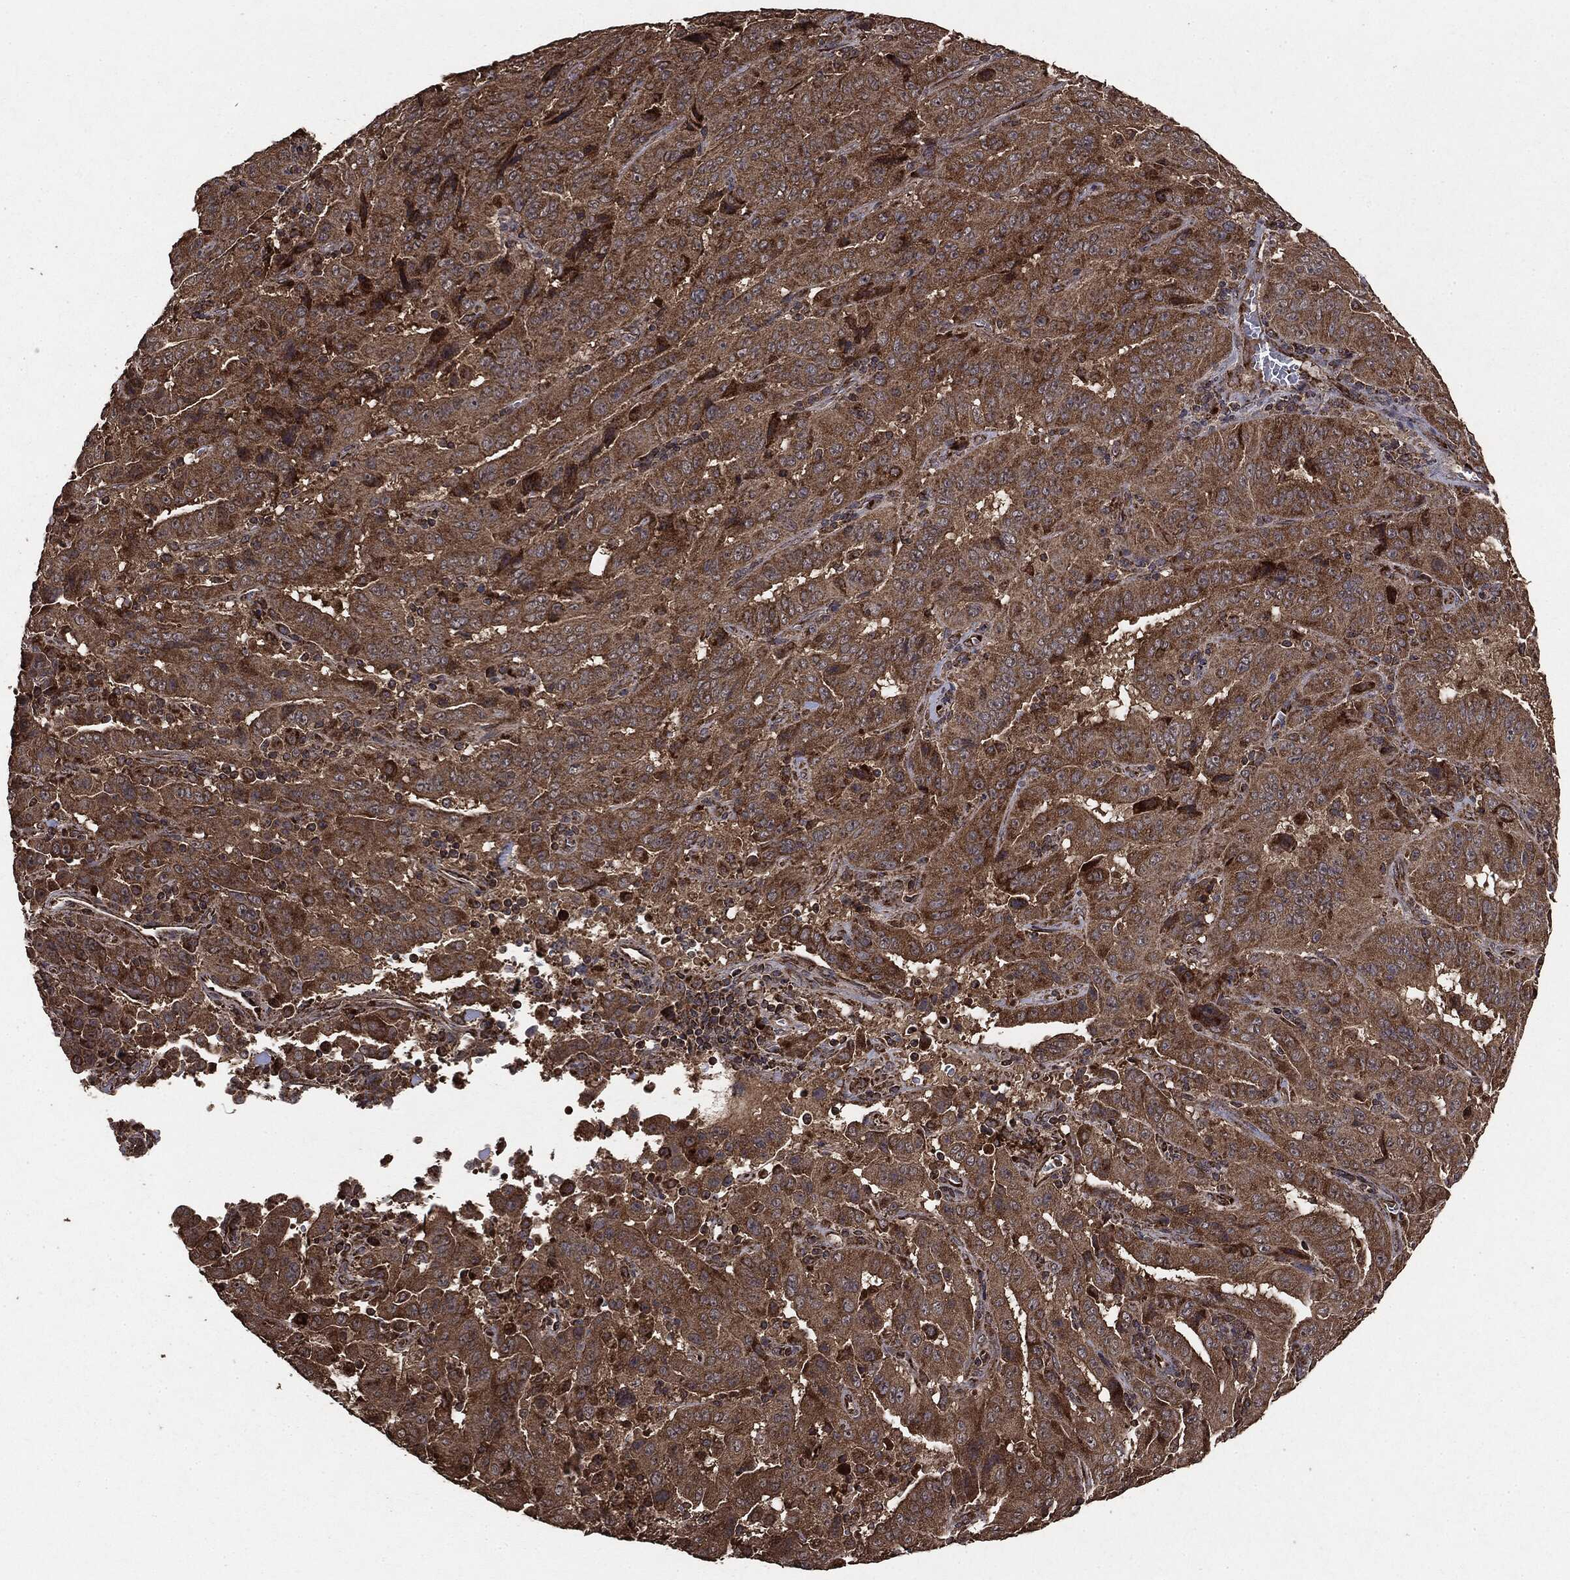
{"staining": {"intensity": "strong", "quantity": ">75%", "location": "cytoplasmic/membranous"}, "tissue": "pancreatic cancer", "cell_type": "Tumor cells", "image_type": "cancer", "snomed": [{"axis": "morphology", "description": "Adenocarcinoma, NOS"}, {"axis": "topography", "description": "Pancreas"}], "caption": "Immunohistochemical staining of human pancreatic adenocarcinoma reveals high levels of strong cytoplasmic/membranous protein staining in approximately >75% of tumor cells.", "gene": "MTOR", "patient": {"sex": "male", "age": 63}}